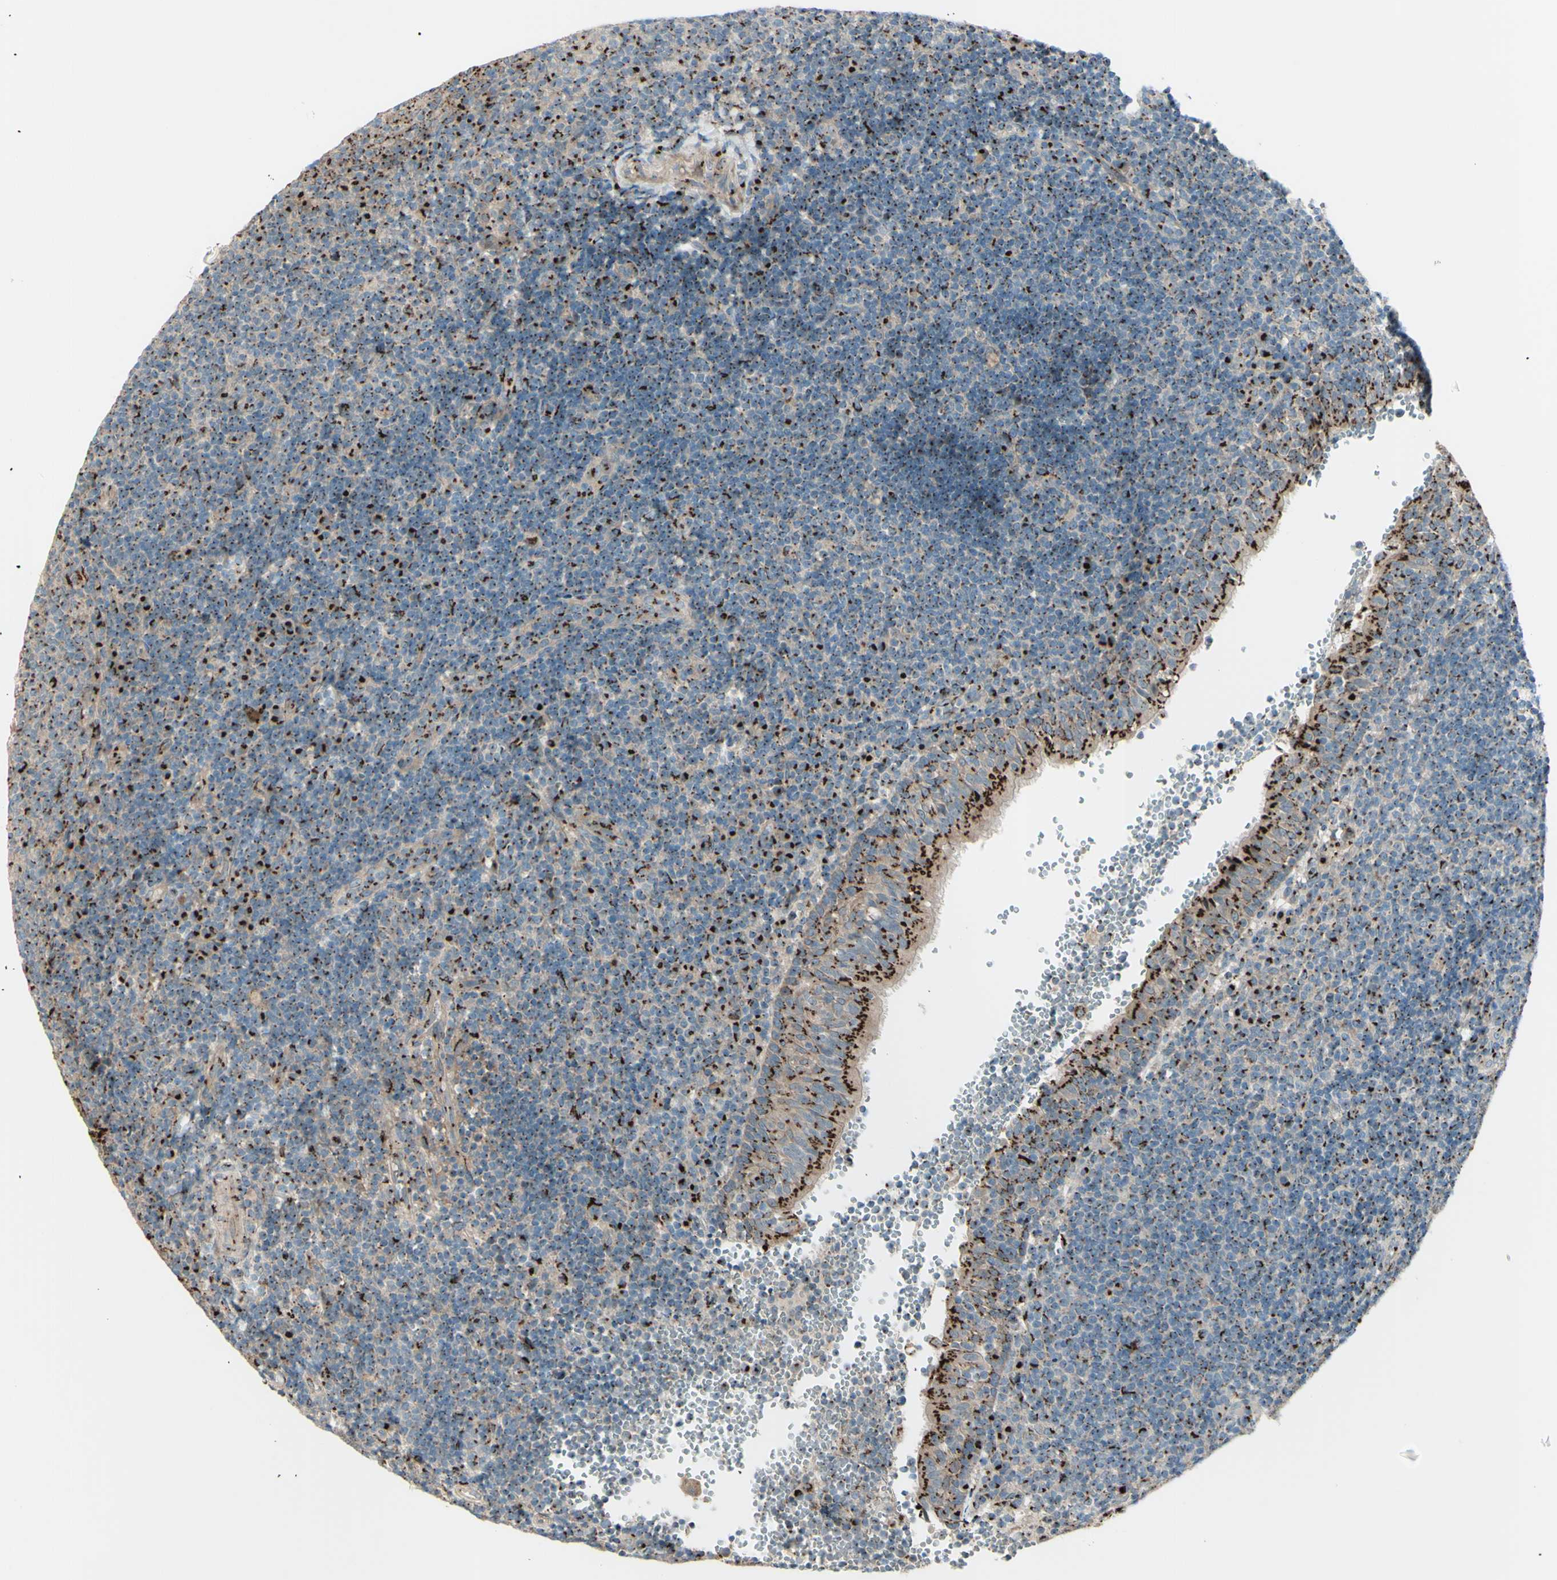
{"staining": {"intensity": "moderate", "quantity": "25%-75%", "location": "cytoplasmic/membranous"}, "tissue": "tonsil", "cell_type": "Germinal center cells", "image_type": "normal", "snomed": [{"axis": "morphology", "description": "Normal tissue, NOS"}, {"axis": "topography", "description": "Tonsil"}], "caption": "The photomicrograph exhibits immunohistochemical staining of benign tonsil. There is moderate cytoplasmic/membranous expression is appreciated in about 25%-75% of germinal center cells.", "gene": "BPNT2", "patient": {"sex": "female", "age": 40}}